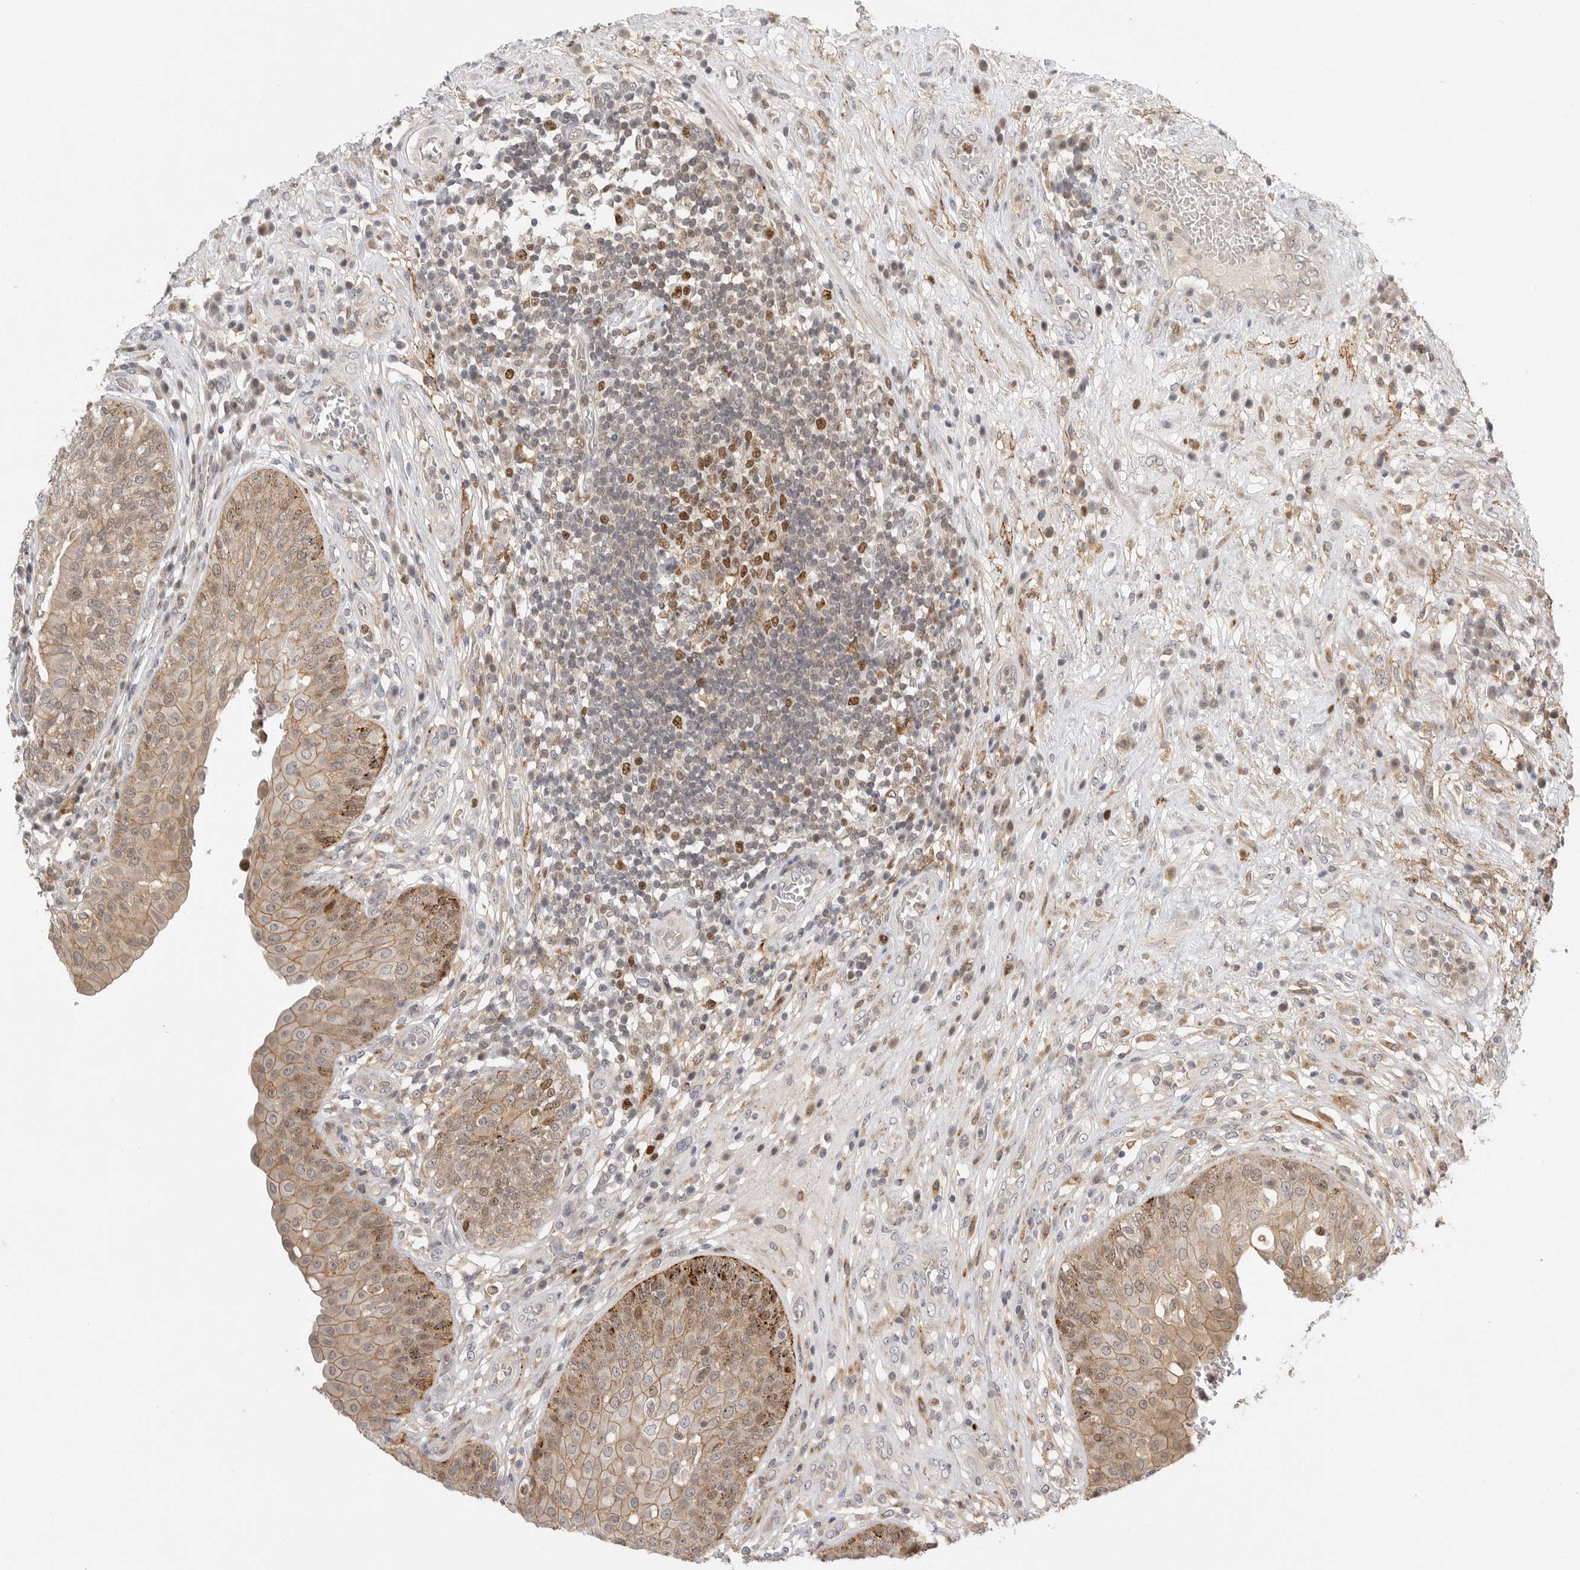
{"staining": {"intensity": "moderate", "quantity": ">75%", "location": "cytoplasmic/membranous,nuclear"}, "tissue": "urinary bladder", "cell_type": "Urothelial cells", "image_type": "normal", "snomed": [{"axis": "morphology", "description": "Normal tissue, NOS"}, {"axis": "topography", "description": "Urinary bladder"}], "caption": "A micrograph of human urinary bladder stained for a protein reveals moderate cytoplasmic/membranous,nuclear brown staining in urothelial cells. Ihc stains the protein of interest in brown and the nuclei are stained blue.", "gene": "CSNK1G3", "patient": {"sex": "female", "age": 62}}